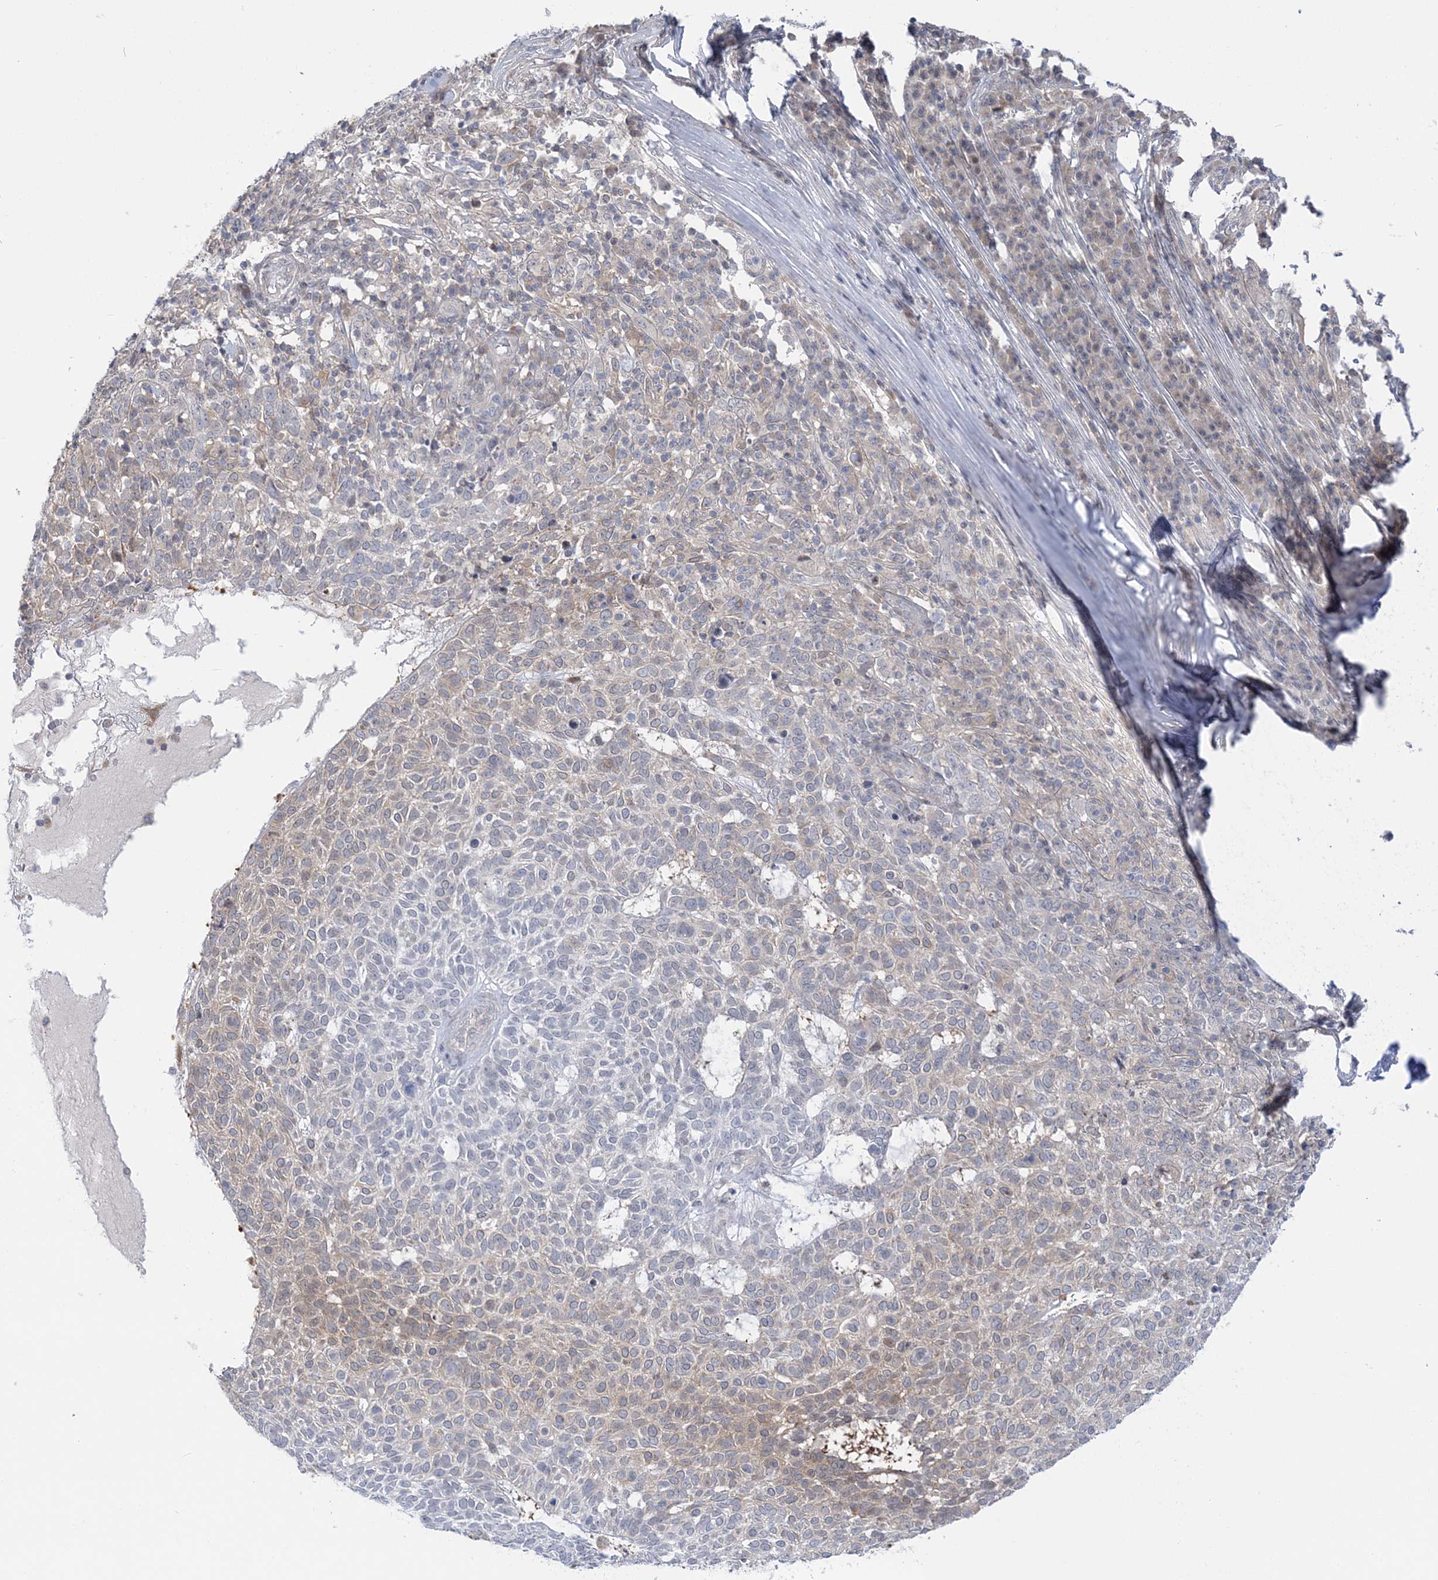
{"staining": {"intensity": "negative", "quantity": "none", "location": "none"}, "tissue": "skin cancer", "cell_type": "Tumor cells", "image_type": "cancer", "snomed": [{"axis": "morphology", "description": "Squamous cell carcinoma, NOS"}, {"axis": "topography", "description": "Skin"}], "caption": "A high-resolution photomicrograph shows immunohistochemistry staining of squamous cell carcinoma (skin), which displays no significant staining in tumor cells.", "gene": "THADA", "patient": {"sex": "female", "age": 90}}